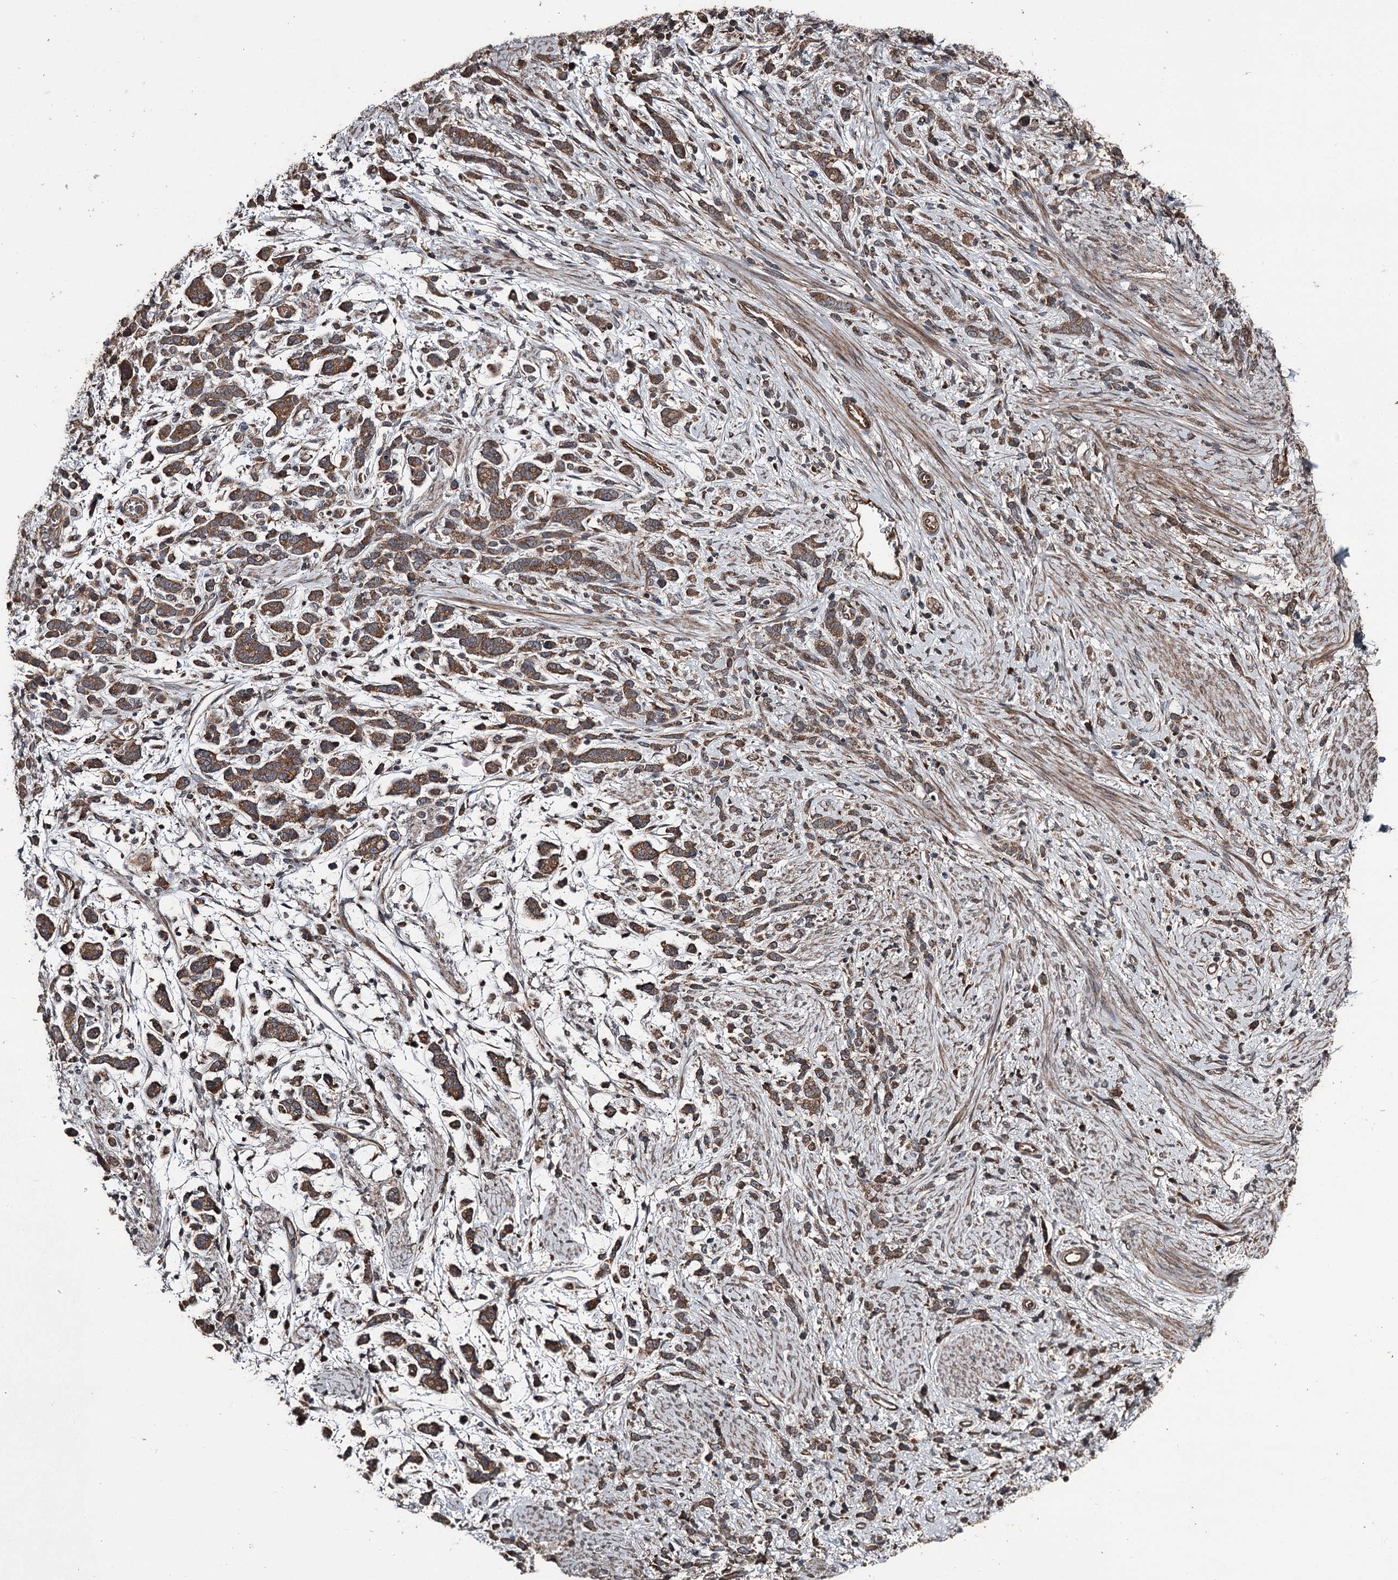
{"staining": {"intensity": "strong", "quantity": ">75%", "location": "cytoplasmic/membranous"}, "tissue": "stomach cancer", "cell_type": "Tumor cells", "image_type": "cancer", "snomed": [{"axis": "morphology", "description": "Adenocarcinoma, NOS"}, {"axis": "topography", "description": "Stomach"}], "caption": "IHC photomicrograph of adenocarcinoma (stomach) stained for a protein (brown), which exhibits high levels of strong cytoplasmic/membranous expression in about >75% of tumor cells.", "gene": "RAB21", "patient": {"sex": "female", "age": 60}}